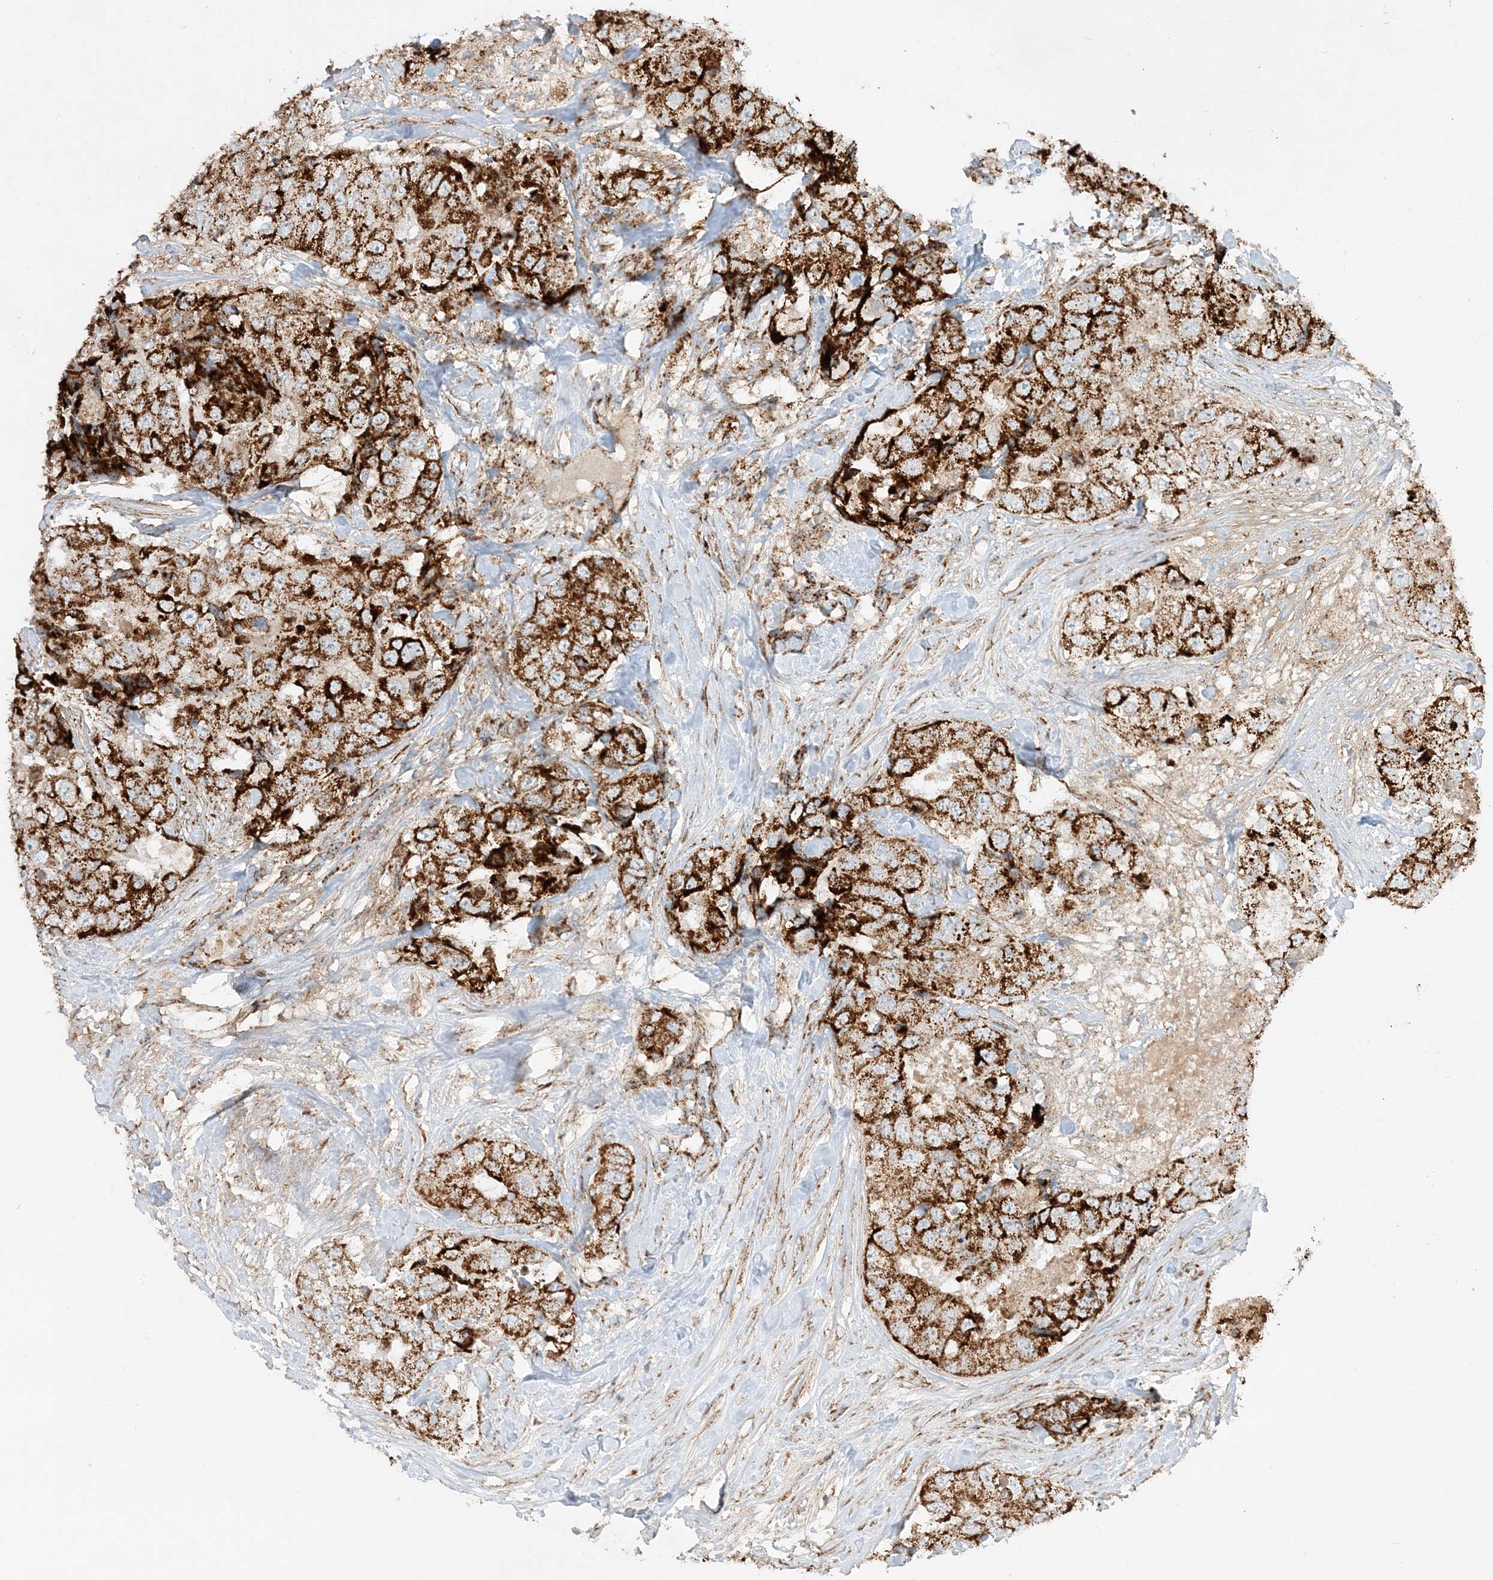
{"staining": {"intensity": "strong", "quantity": ">75%", "location": "cytoplasmic/membranous"}, "tissue": "breast cancer", "cell_type": "Tumor cells", "image_type": "cancer", "snomed": [{"axis": "morphology", "description": "Duct carcinoma"}, {"axis": "topography", "description": "Breast"}], "caption": "Protein expression analysis of breast intraductal carcinoma displays strong cytoplasmic/membranous staining in approximately >75% of tumor cells.", "gene": "NDUFAF3", "patient": {"sex": "female", "age": 62}}